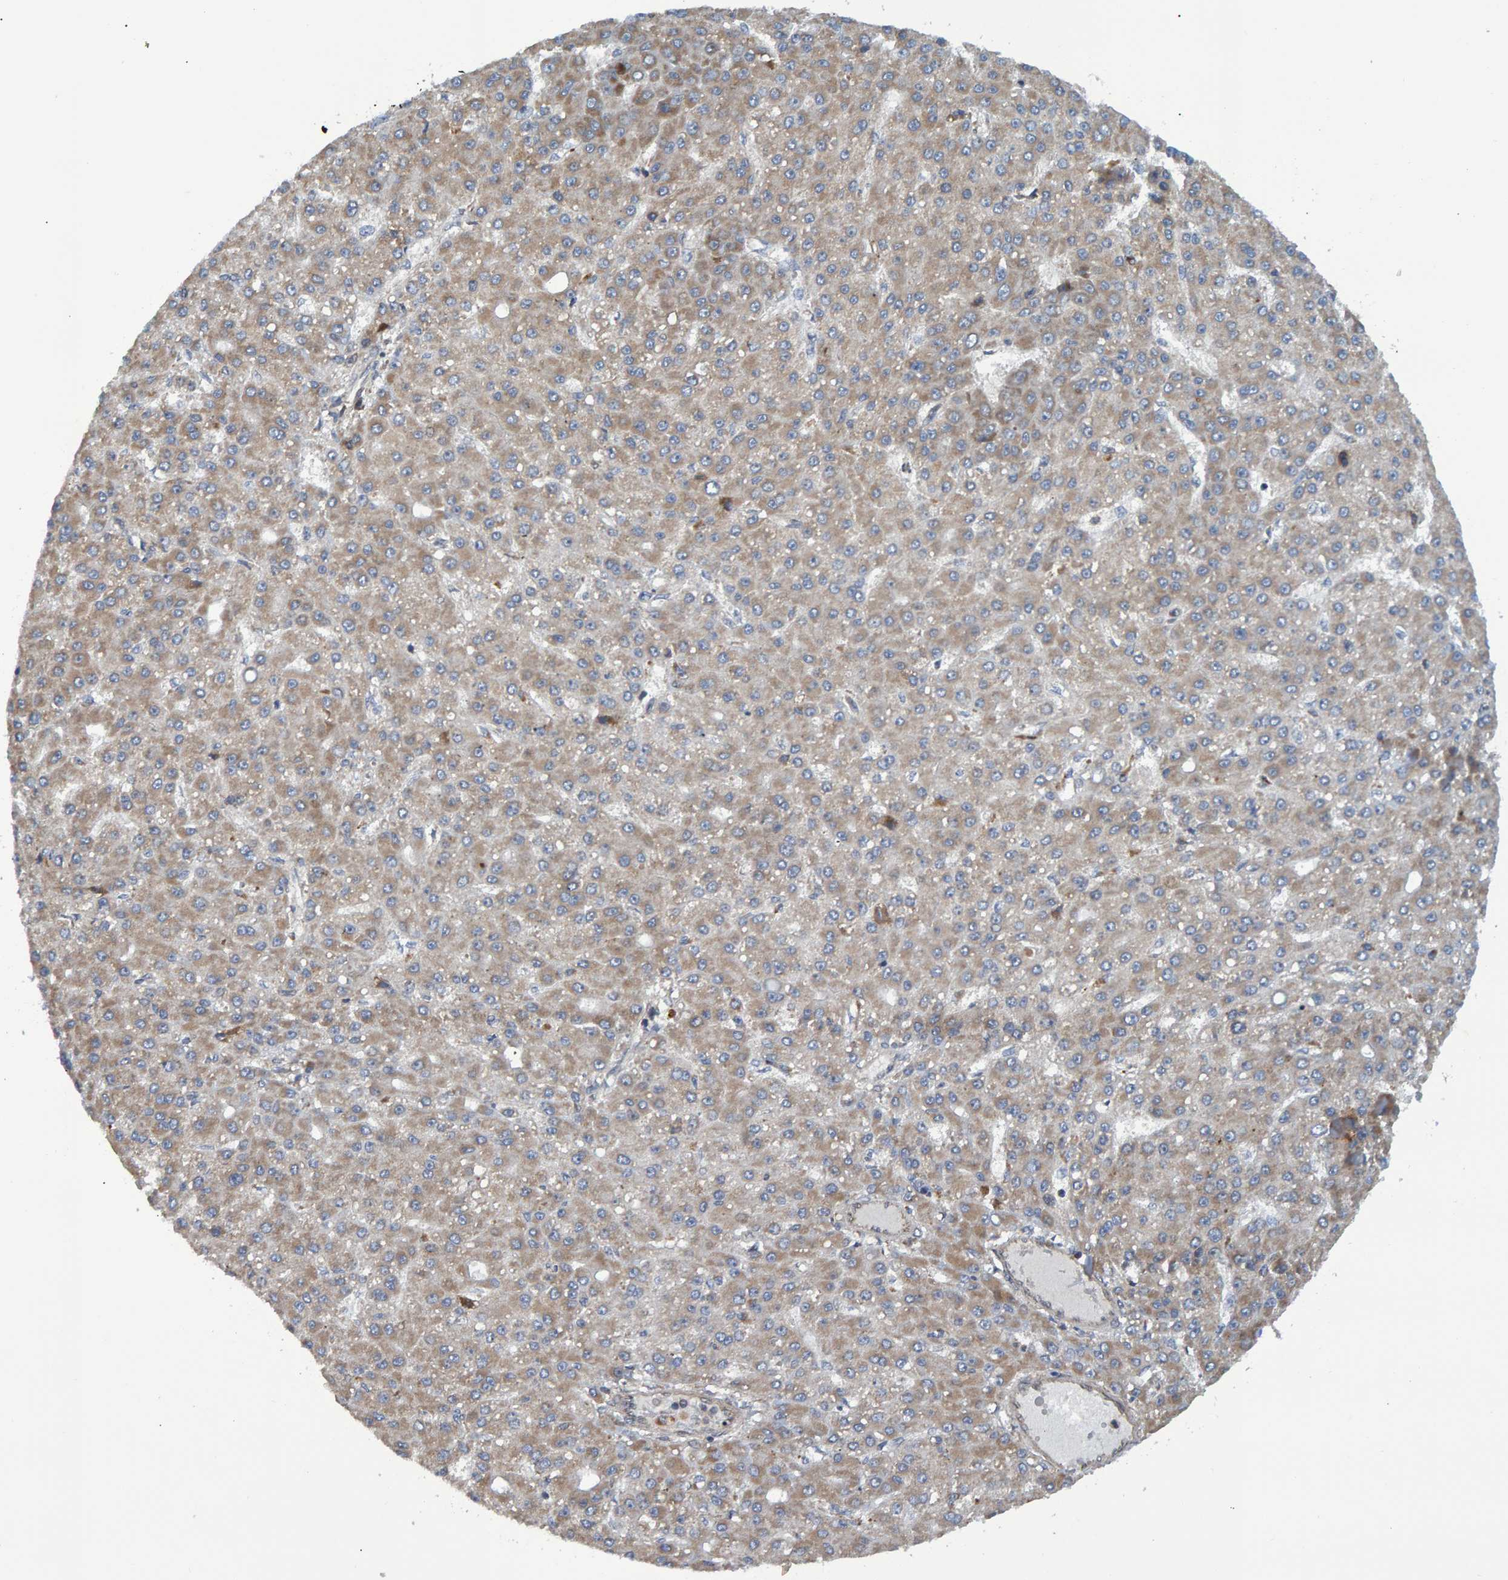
{"staining": {"intensity": "weak", "quantity": "<25%", "location": "cytoplasmic/membranous"}, "tissue": "liver cancer", "cell_type": "Tumor cells", "image_type": "cancer", "snomed": [{"axis": "morphology", "description": "Carcinoma, Hepatocellular, NOS"}, {"axis": "topography", "description": "Liver"}], "caption": "Immunohistochemistry photomicrograph of liver cancer (hepatocellular carcinoma) stained for a protein (brown), which exhibits no expression in tumor cells.", "gene": "ATP6V1H", "patient": {"sex": "male", "age": 67}}